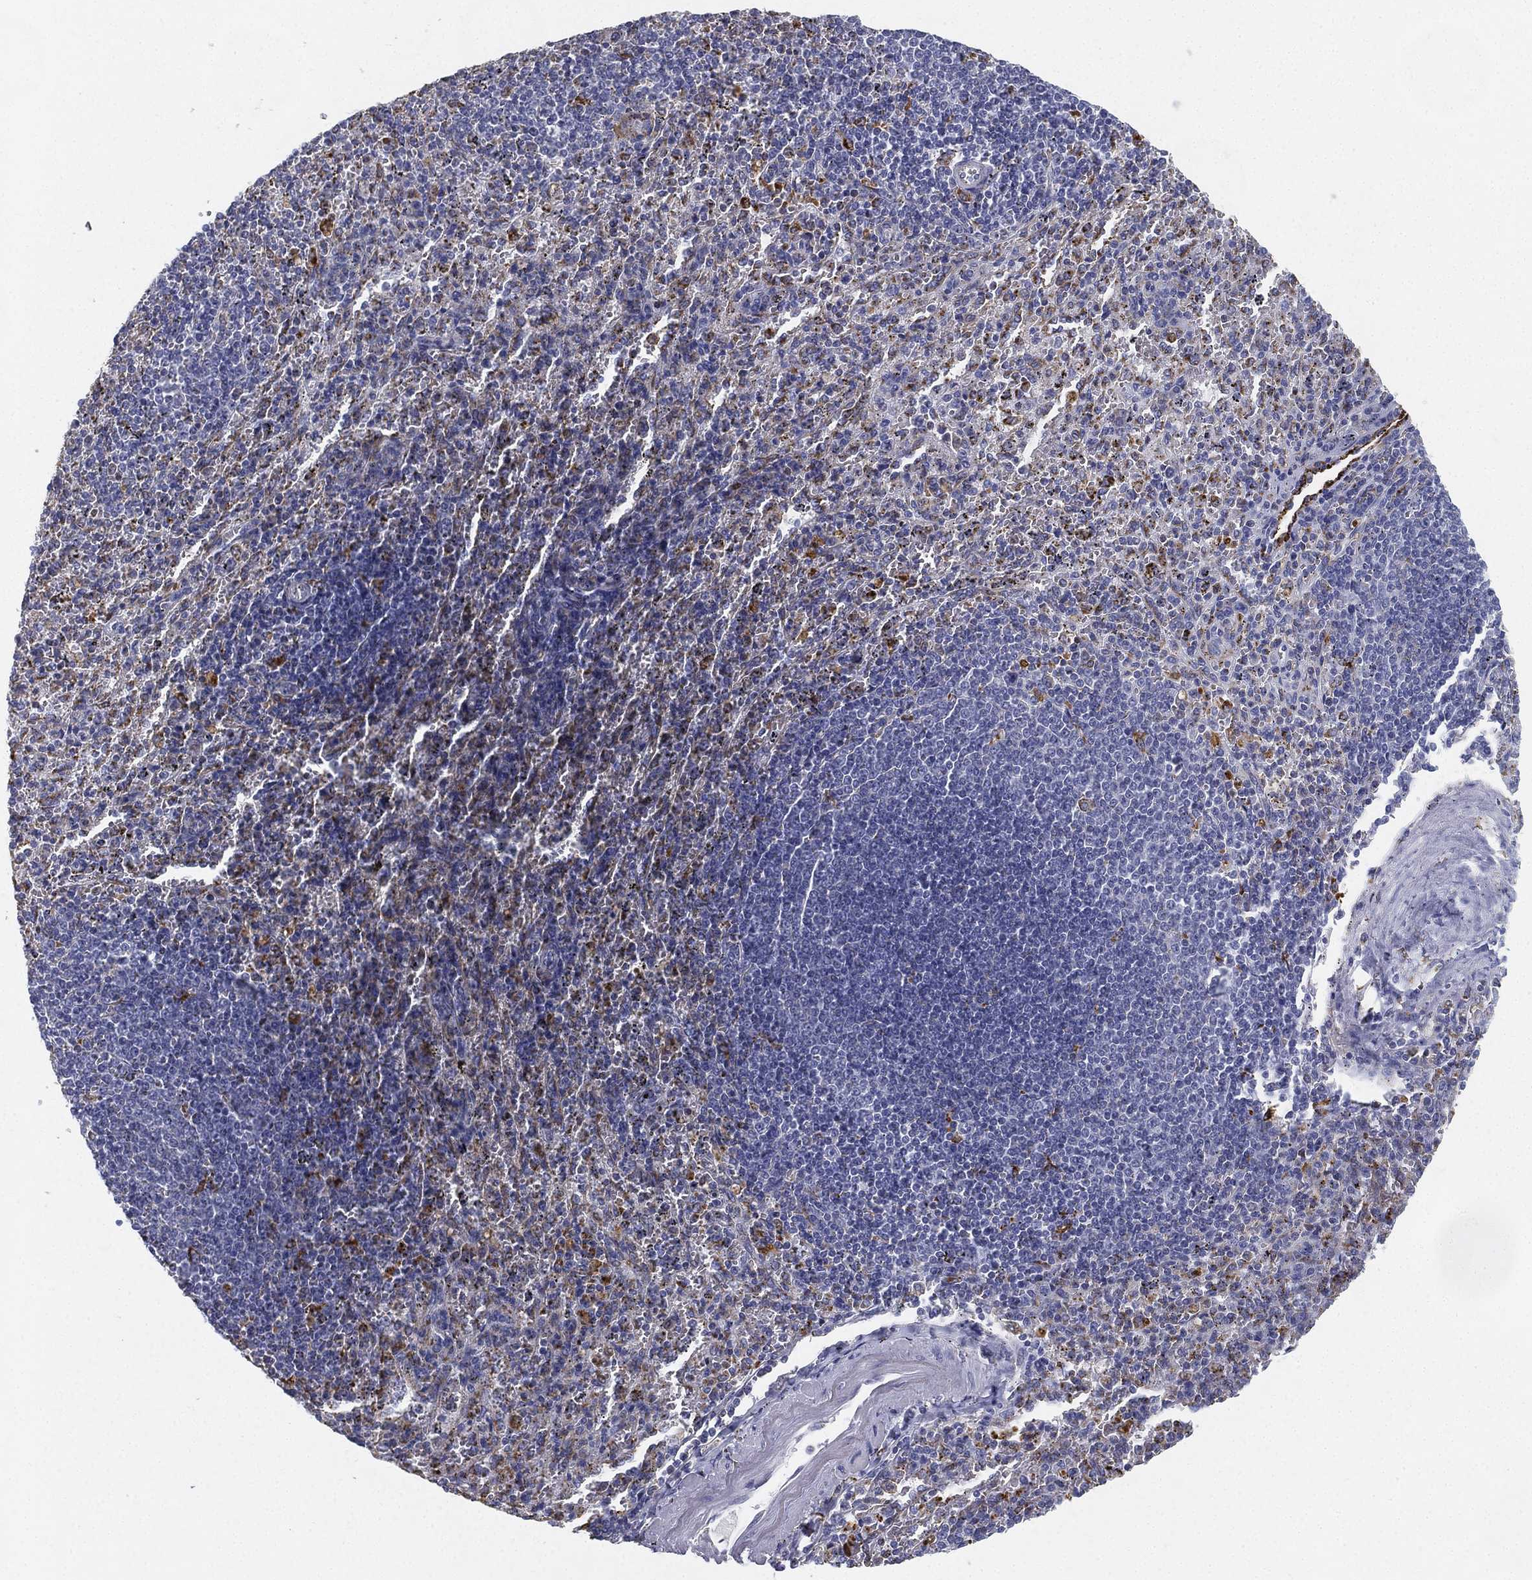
{"staining": {"intensity": "moderate", "quantity": "<25%", "location": "cytoplasmic/membranous"}, "tissue": "spleen", "cell_type": "Cells in red pulp", "image_type": "normal", "snomed": [{"axis": "morphology", "description": "Normal tissue, NOS"}, {"axis": "topography", "description": "Spleen"}], "caption": "Normal spleen reveals moderate cytoplasmic/membranous expression in approximately <25% of cells in red pulp (brown staining indicates protein expression, while blue staining denotes nuclei)..", "gene": "NPC2", "patient": {"sex": "male", "age": 57}}